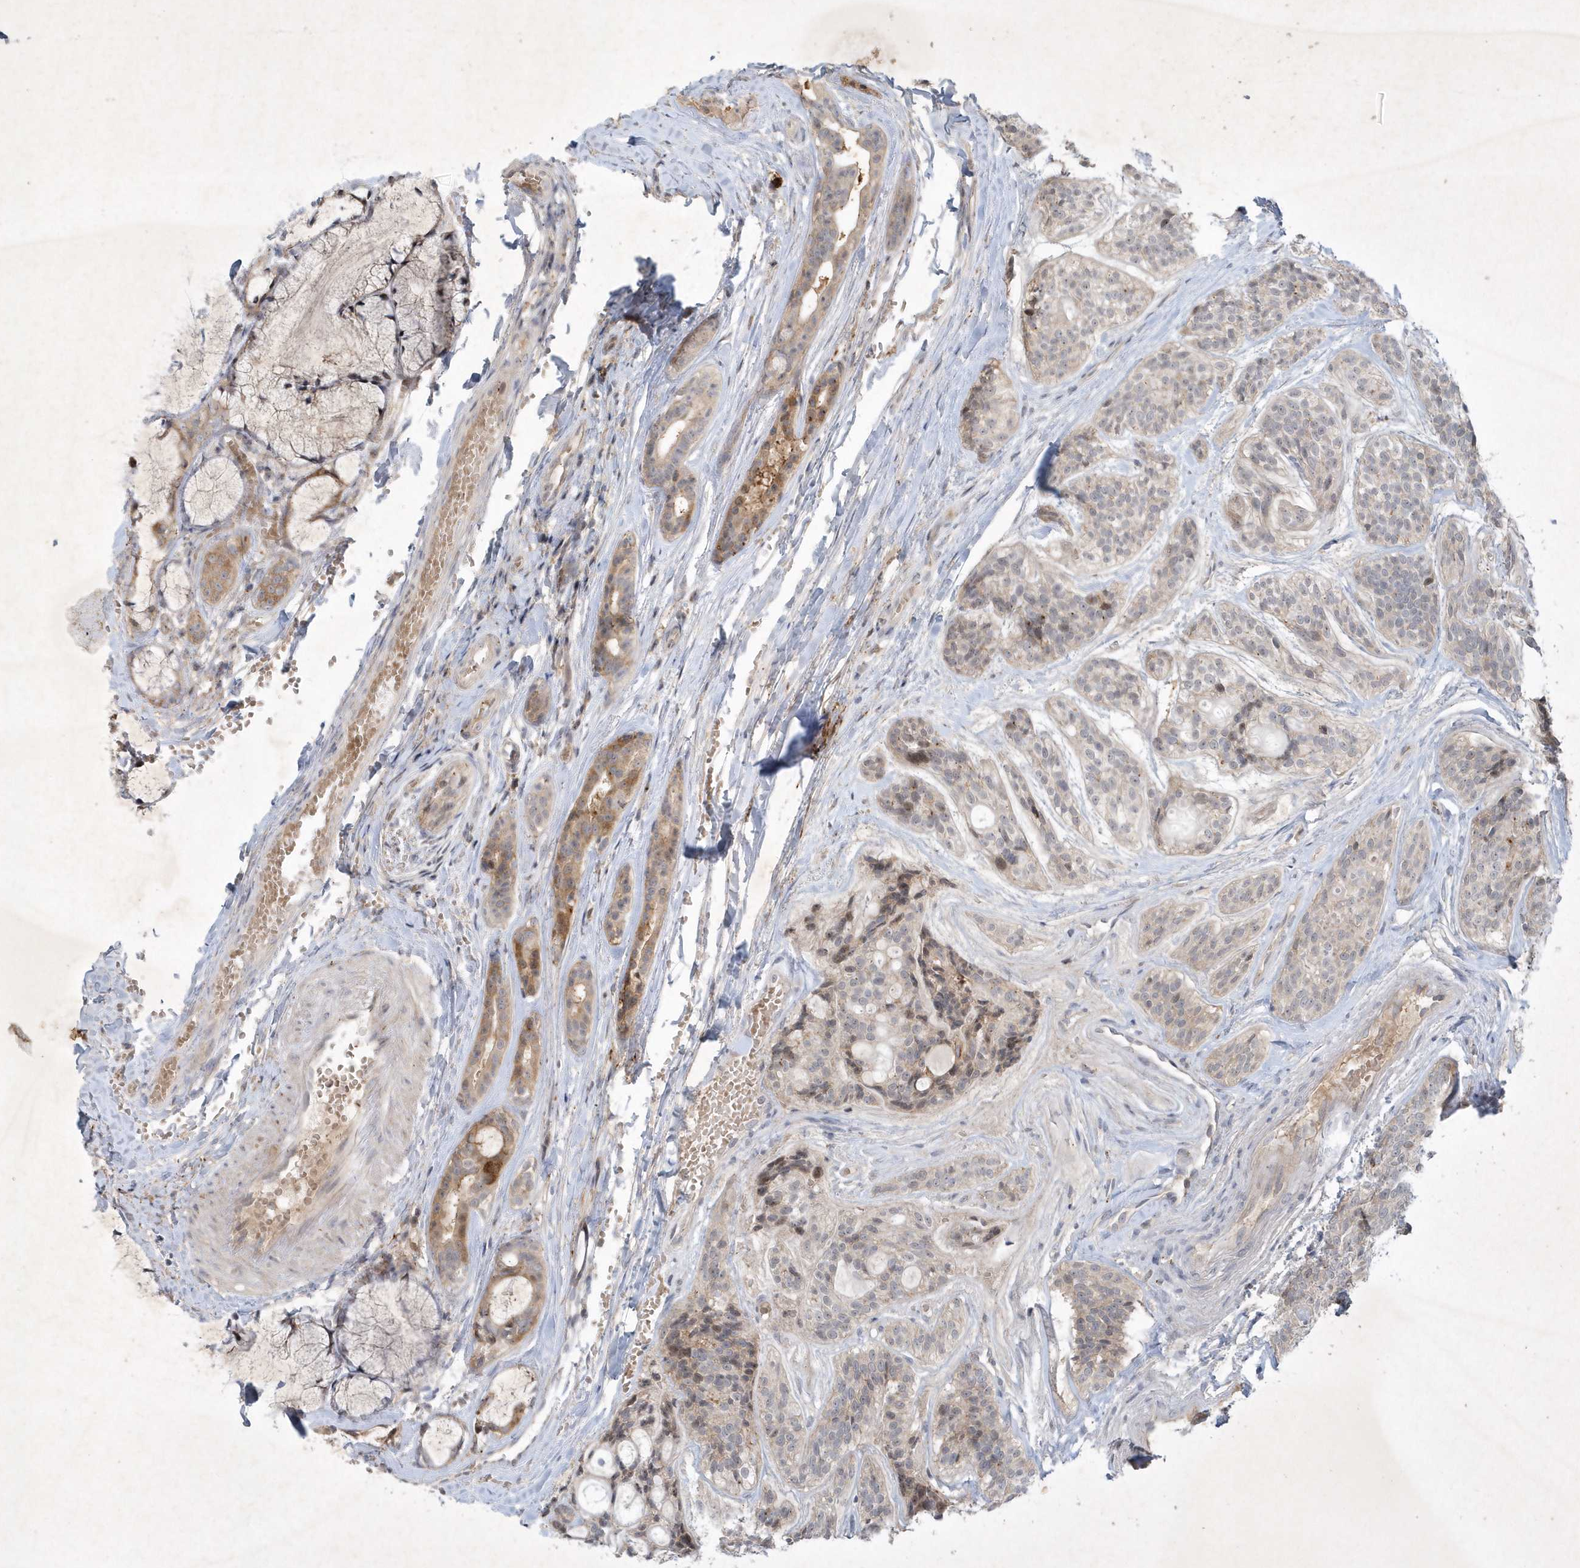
{"staining": {"intensity": "weak", "quantity": "<25%", "location": "cytoplasmic/membranous,nuclear"}, "tissue": "head and neck cancer", "cell_type": "Tumor cells", "image_type": "cancer", "snomed": [{"axis": "morphology", "description": "Adenocarcinoma, NOS"}, {"axis": "topography", "description": "Head-Neck"}], "caption": "Protein analysis of head and neck cancer exhibits no significant positivity in tumor cells.", "gene": "THG1L", "patient": {"sex": "male", "age": 66}}